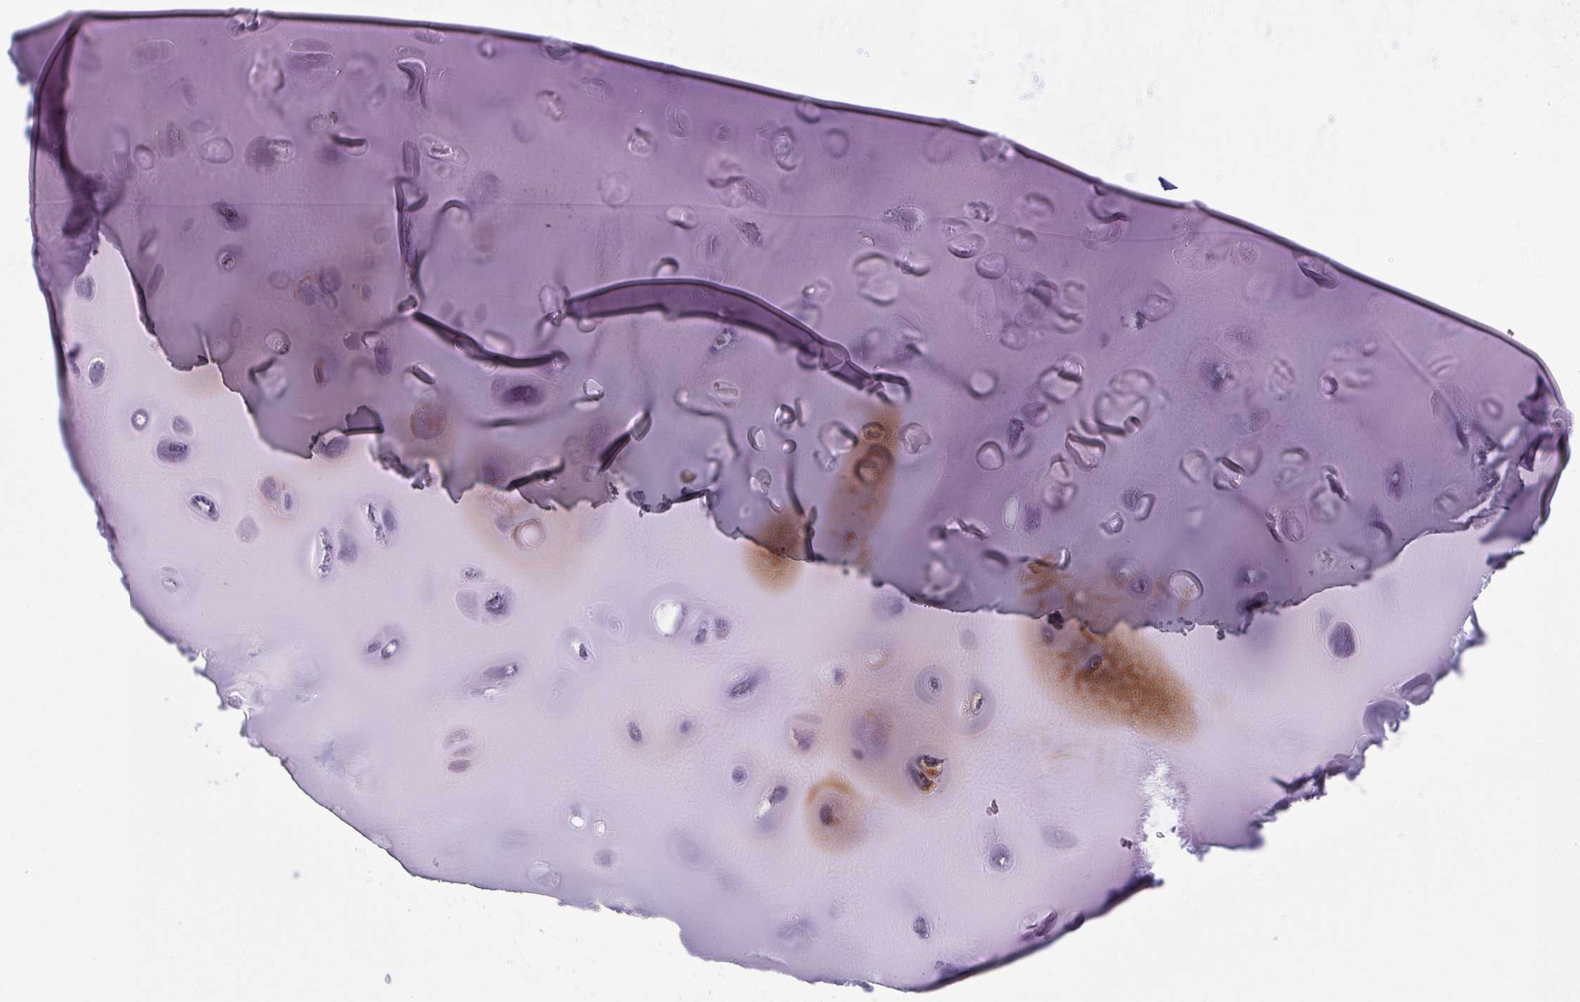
{"staining": {"intensity": "negative", "quantity": "none", "location": "none"}, "tissue": "soft tissue", "cell_type": "Chondrocytes", "image_type": "normal", "snomed": [{"axis": "morphology", "description": "Normal tissue, NOS"}, {"axis": "topography", "description": "Cartilage tissue"}], "caption": "Immunohistochemistry image of benign soft tissue: human soft tissue stained with DAB demonstrates no significant protein staining in chondrocytes.", "gene": "PDE2A", "patient": {"sex": "male", "age": 57}}